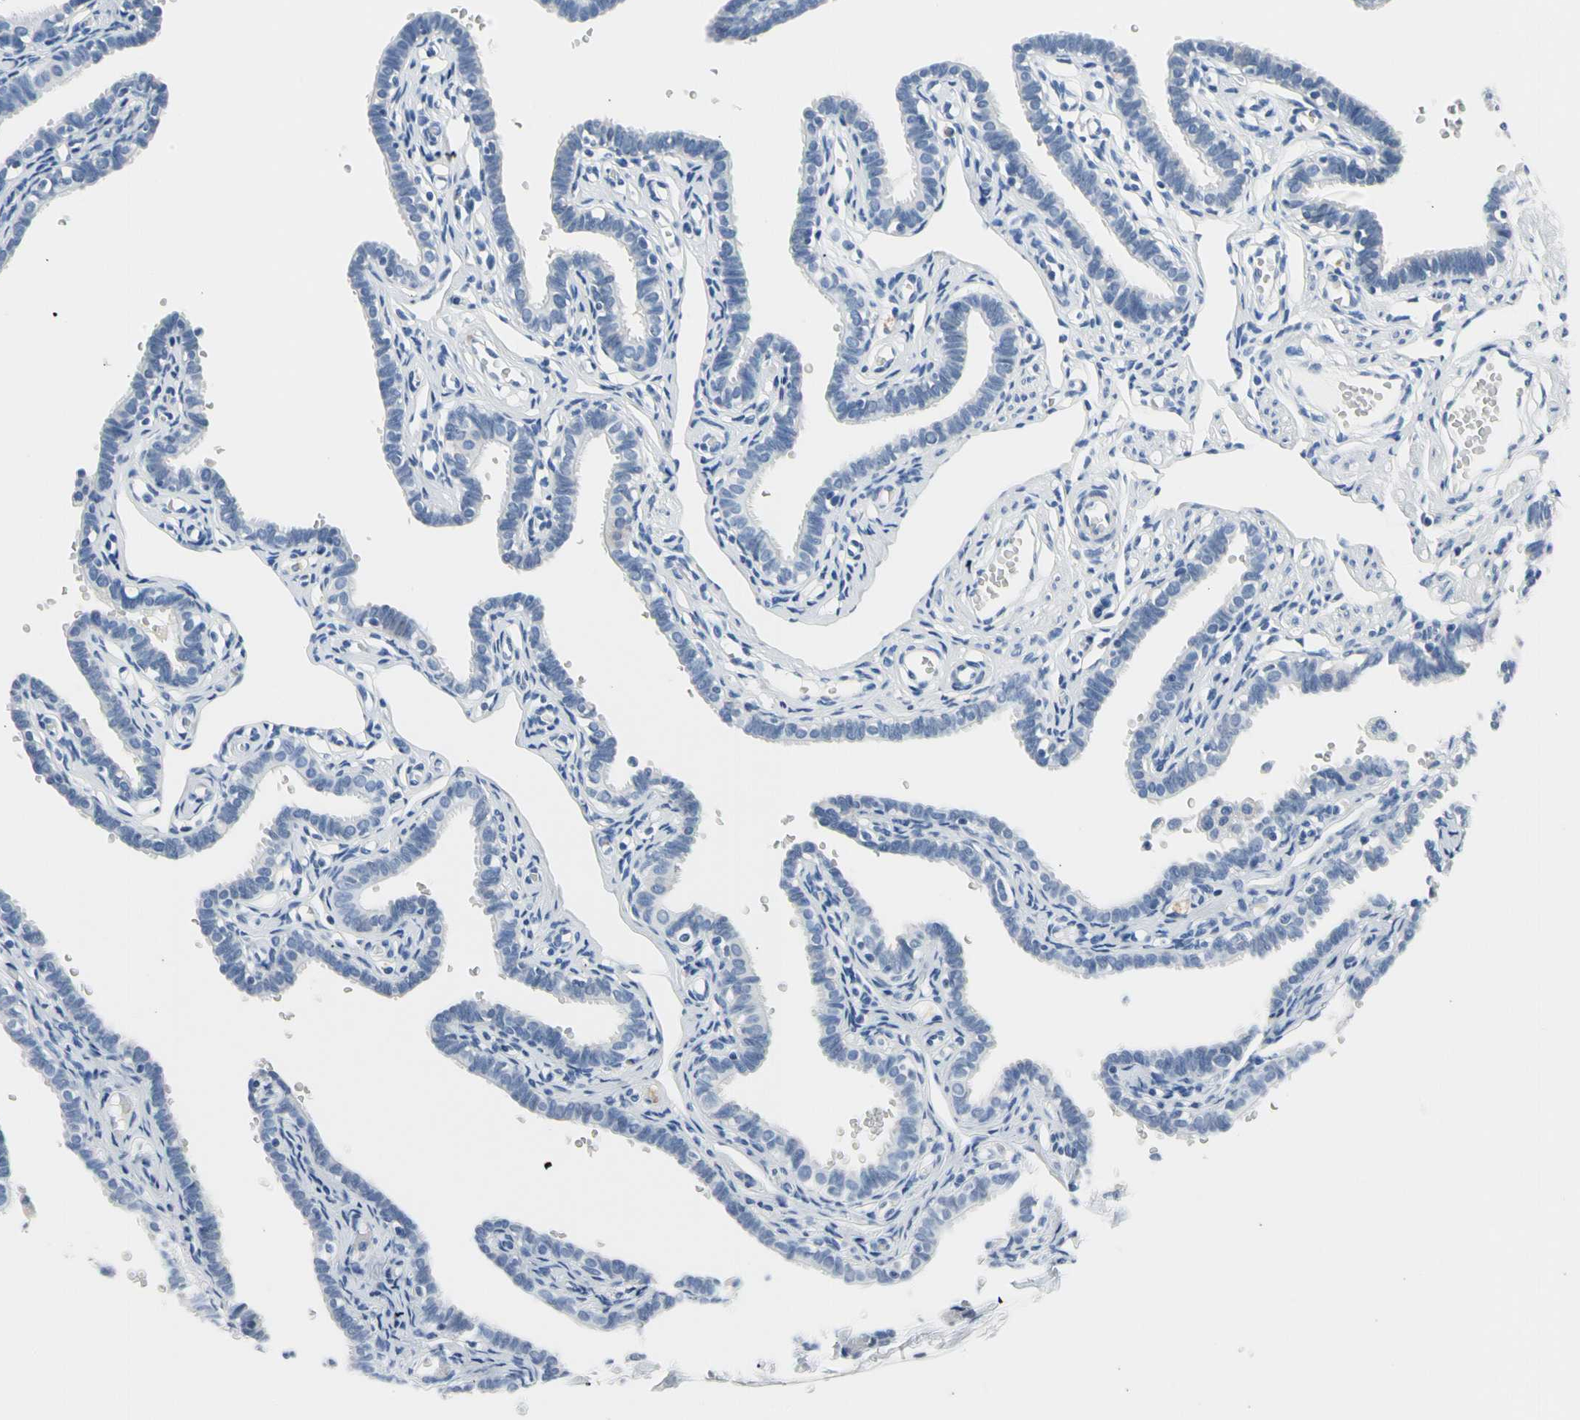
{"staining": {"intensity": "negative", "quantity": "none", "location": "none"}, "tissue": "fallopian tube", "cell_type": "Glandular cells", "image_type": "normal", "snomed": [{"axis": "morphology", "description": "Normal tissue, NOS"}, {"axis": "topography", "description": "Fallopian tube"}], "caption": "An image of fallopian tube stained for a protein exhibits no brown staining in glandular cells.", "gene": "MARK1", "patient": {"sex": "female", "age": 35}}